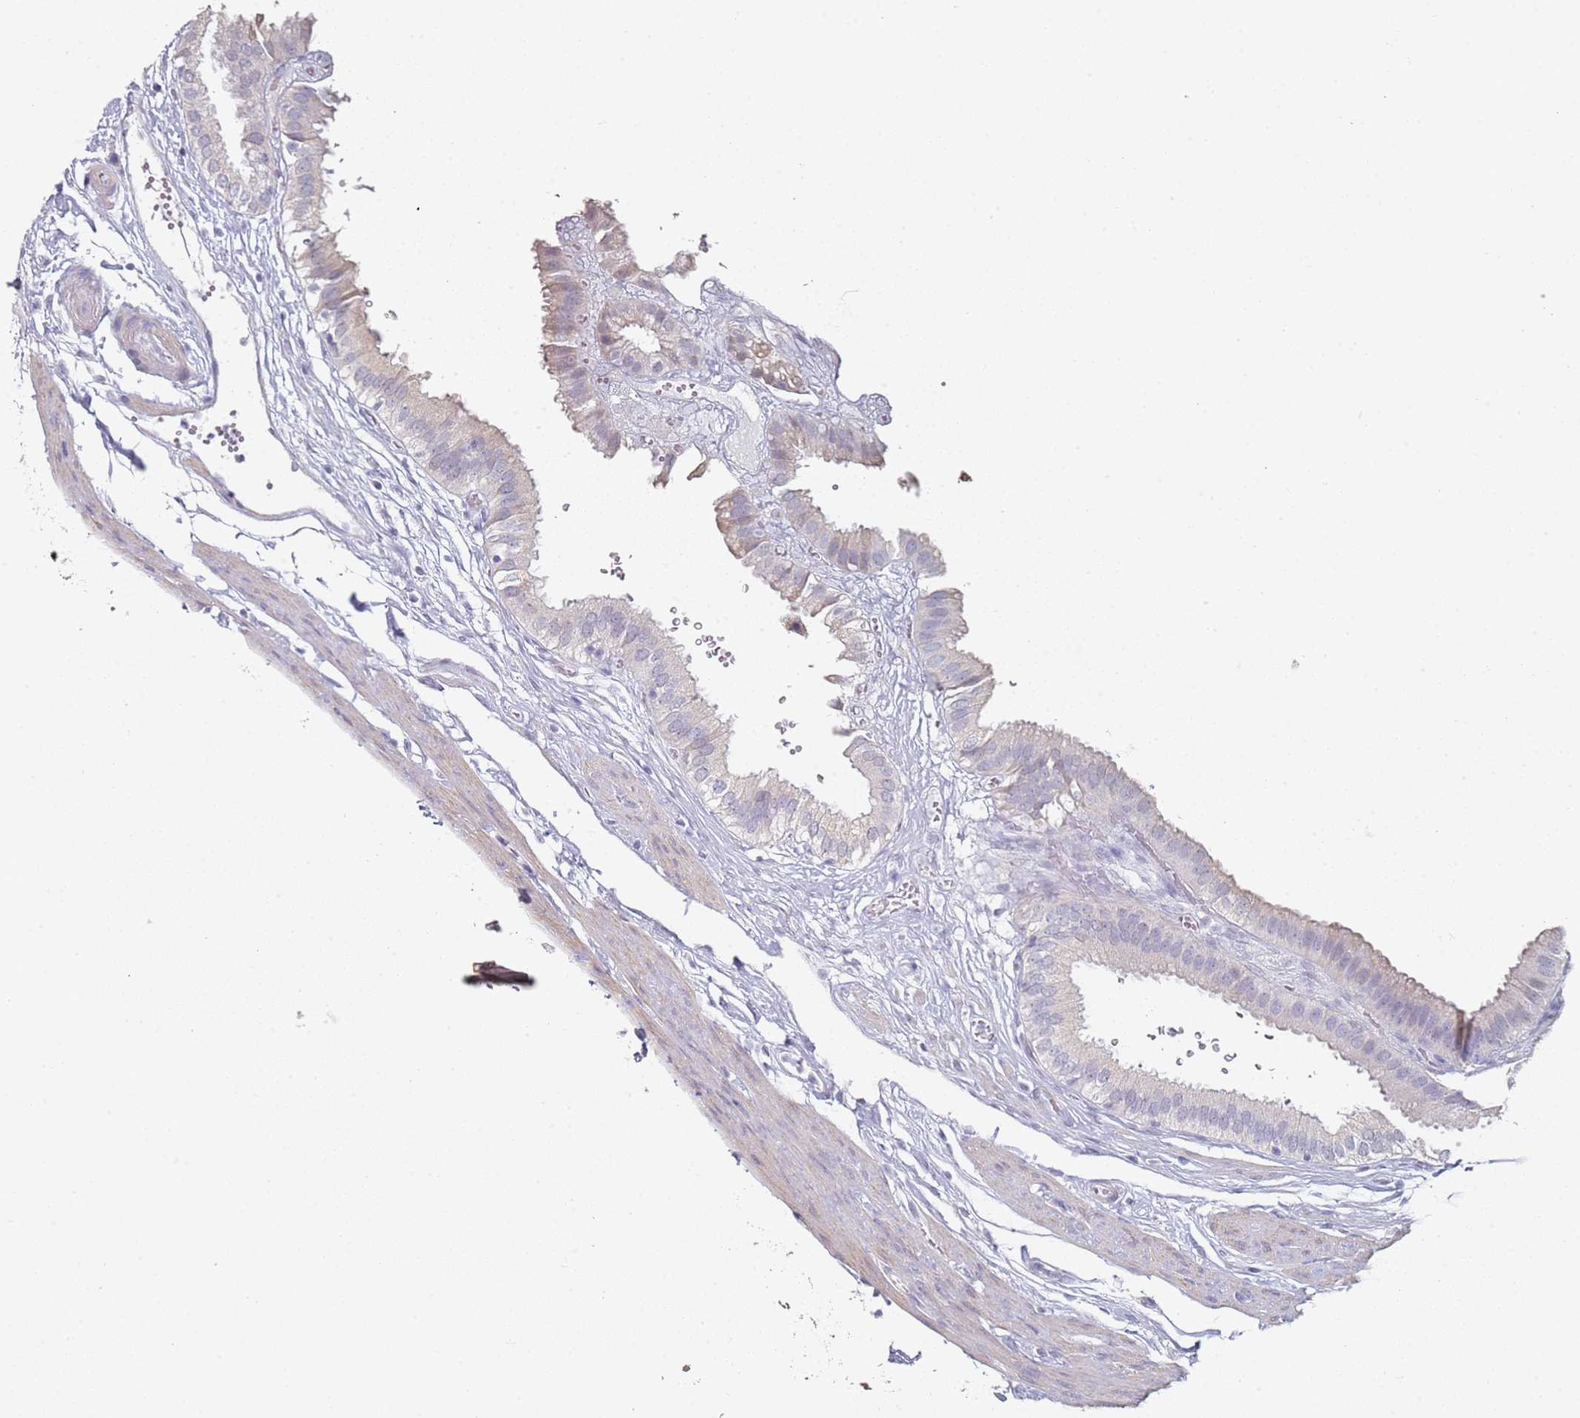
{"staining": {"intensity": "weak", "quantity": "<25%", "location": "cytoplasmic/membranous"}, "tissue": "gallbladder", "cell_type": "Glandular cells", "image_type": "normal", "snomed": [{"axis": "morphology", "description": "Normal tissue, NOS"}, {"axis": "topography", "description": "Gallbladder"}], "caption": "Glandular cells show no significant staining in normal gallbladder. (DAB immunohistochemistry (IHC) visualized using brightfield microscopy, high magnification).", "gene": "DNAH11", "patient": {"sex": "female", "age": 61}}